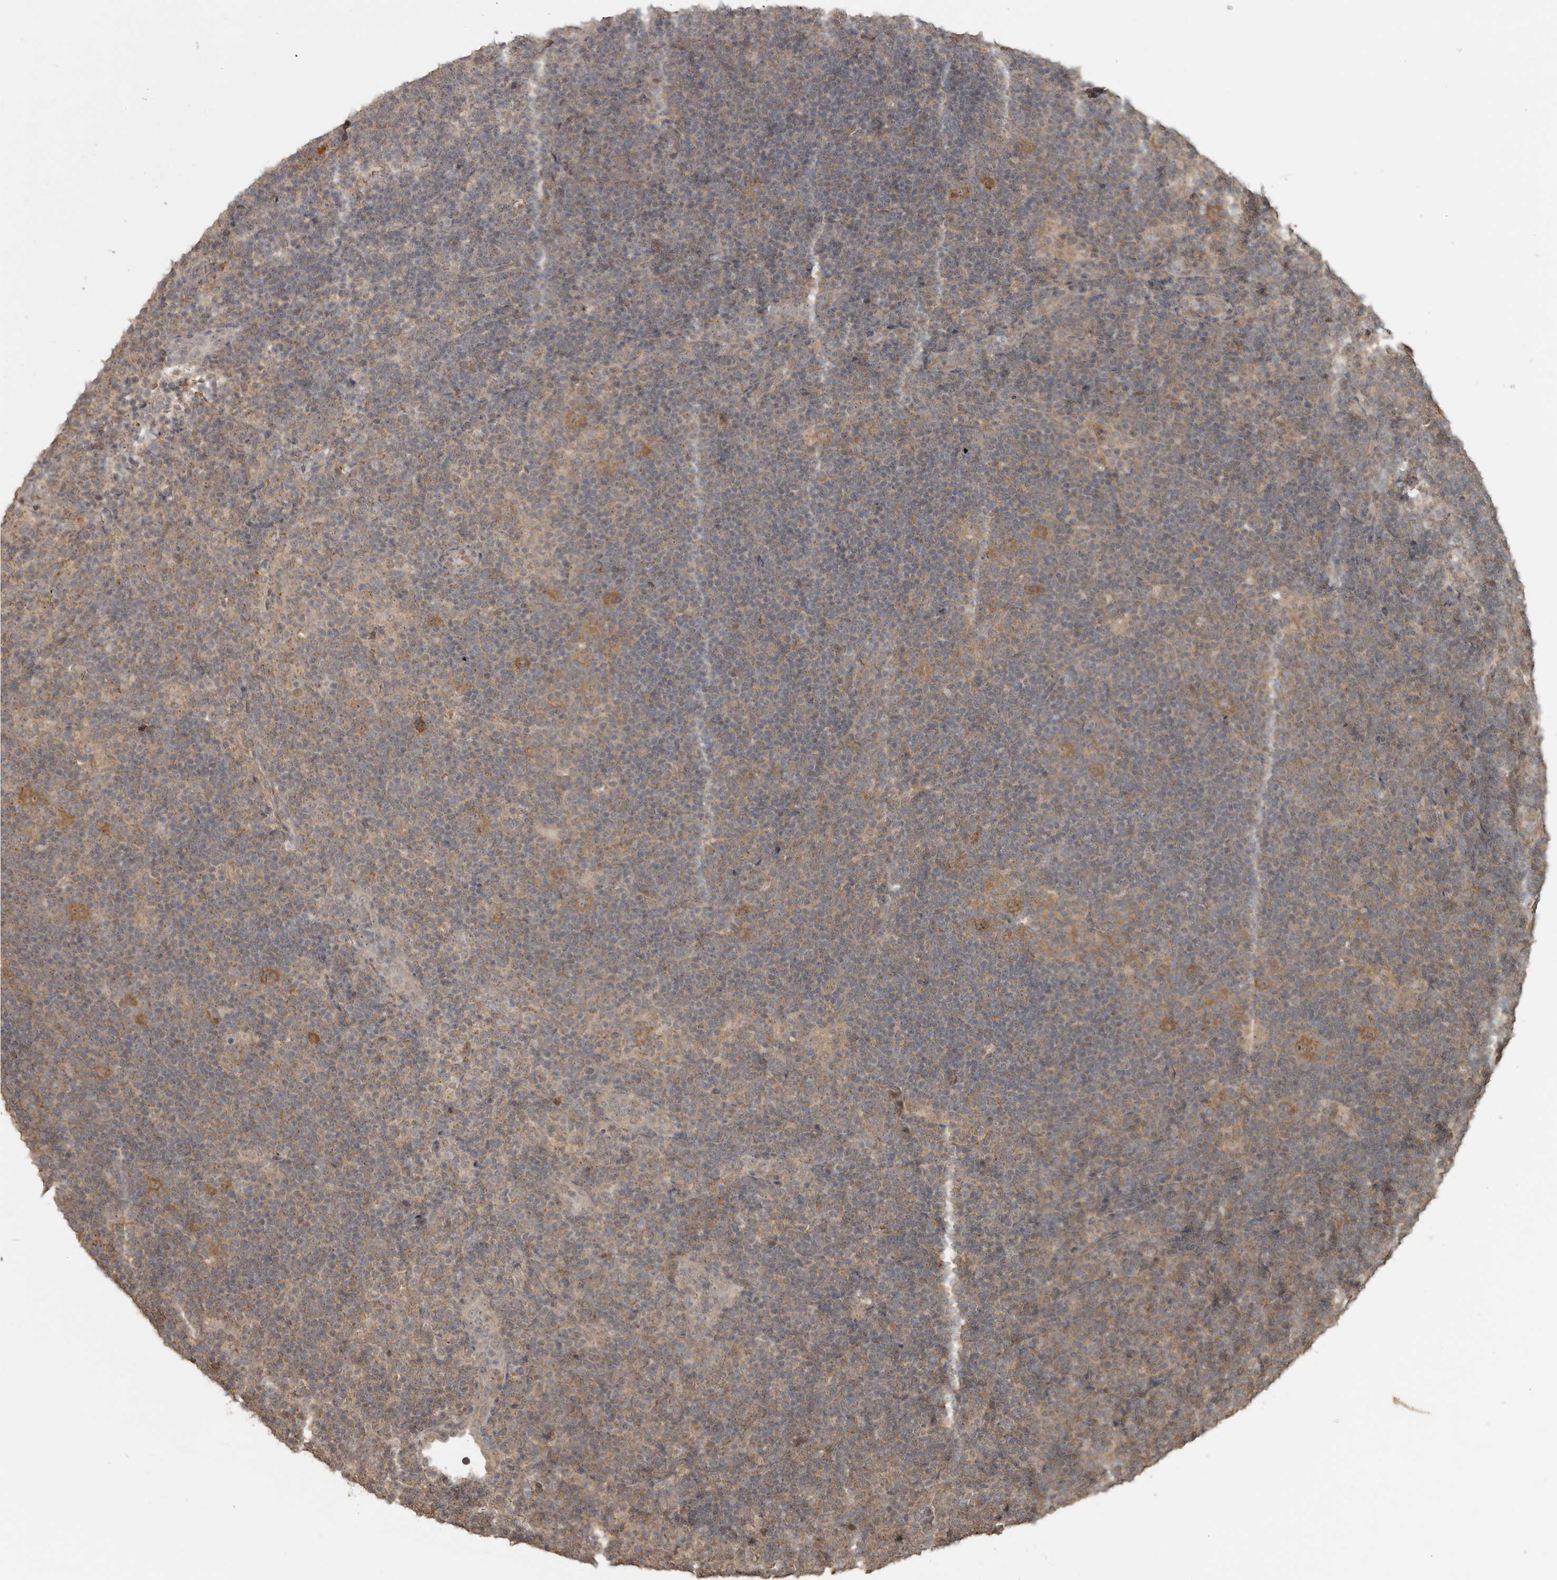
{"staining": {"intensity": "moderate", "quantity": ">75%", "location": "cytoplasmic/membranous,nuclear"}, "tissue": "lymphoma", "cell_type": "Tumor cells", "image_type": "cancer", "snomed": [{"axis": "morphology", "description": "Hodgkin's disease, NOS"}, {"axis": "topography", "description": "Lymph node"}], "caption": "Protein staining of Hodgkin's disease tissue exhibits moderate cytoplasmic/membranous and nuclear expression in approximately >75% of tumor cells. (DAB IHC with brightfield microscopy, high magnification).", "gene": "LLGL1", "patient": {"sex": "female", "age": 57}}